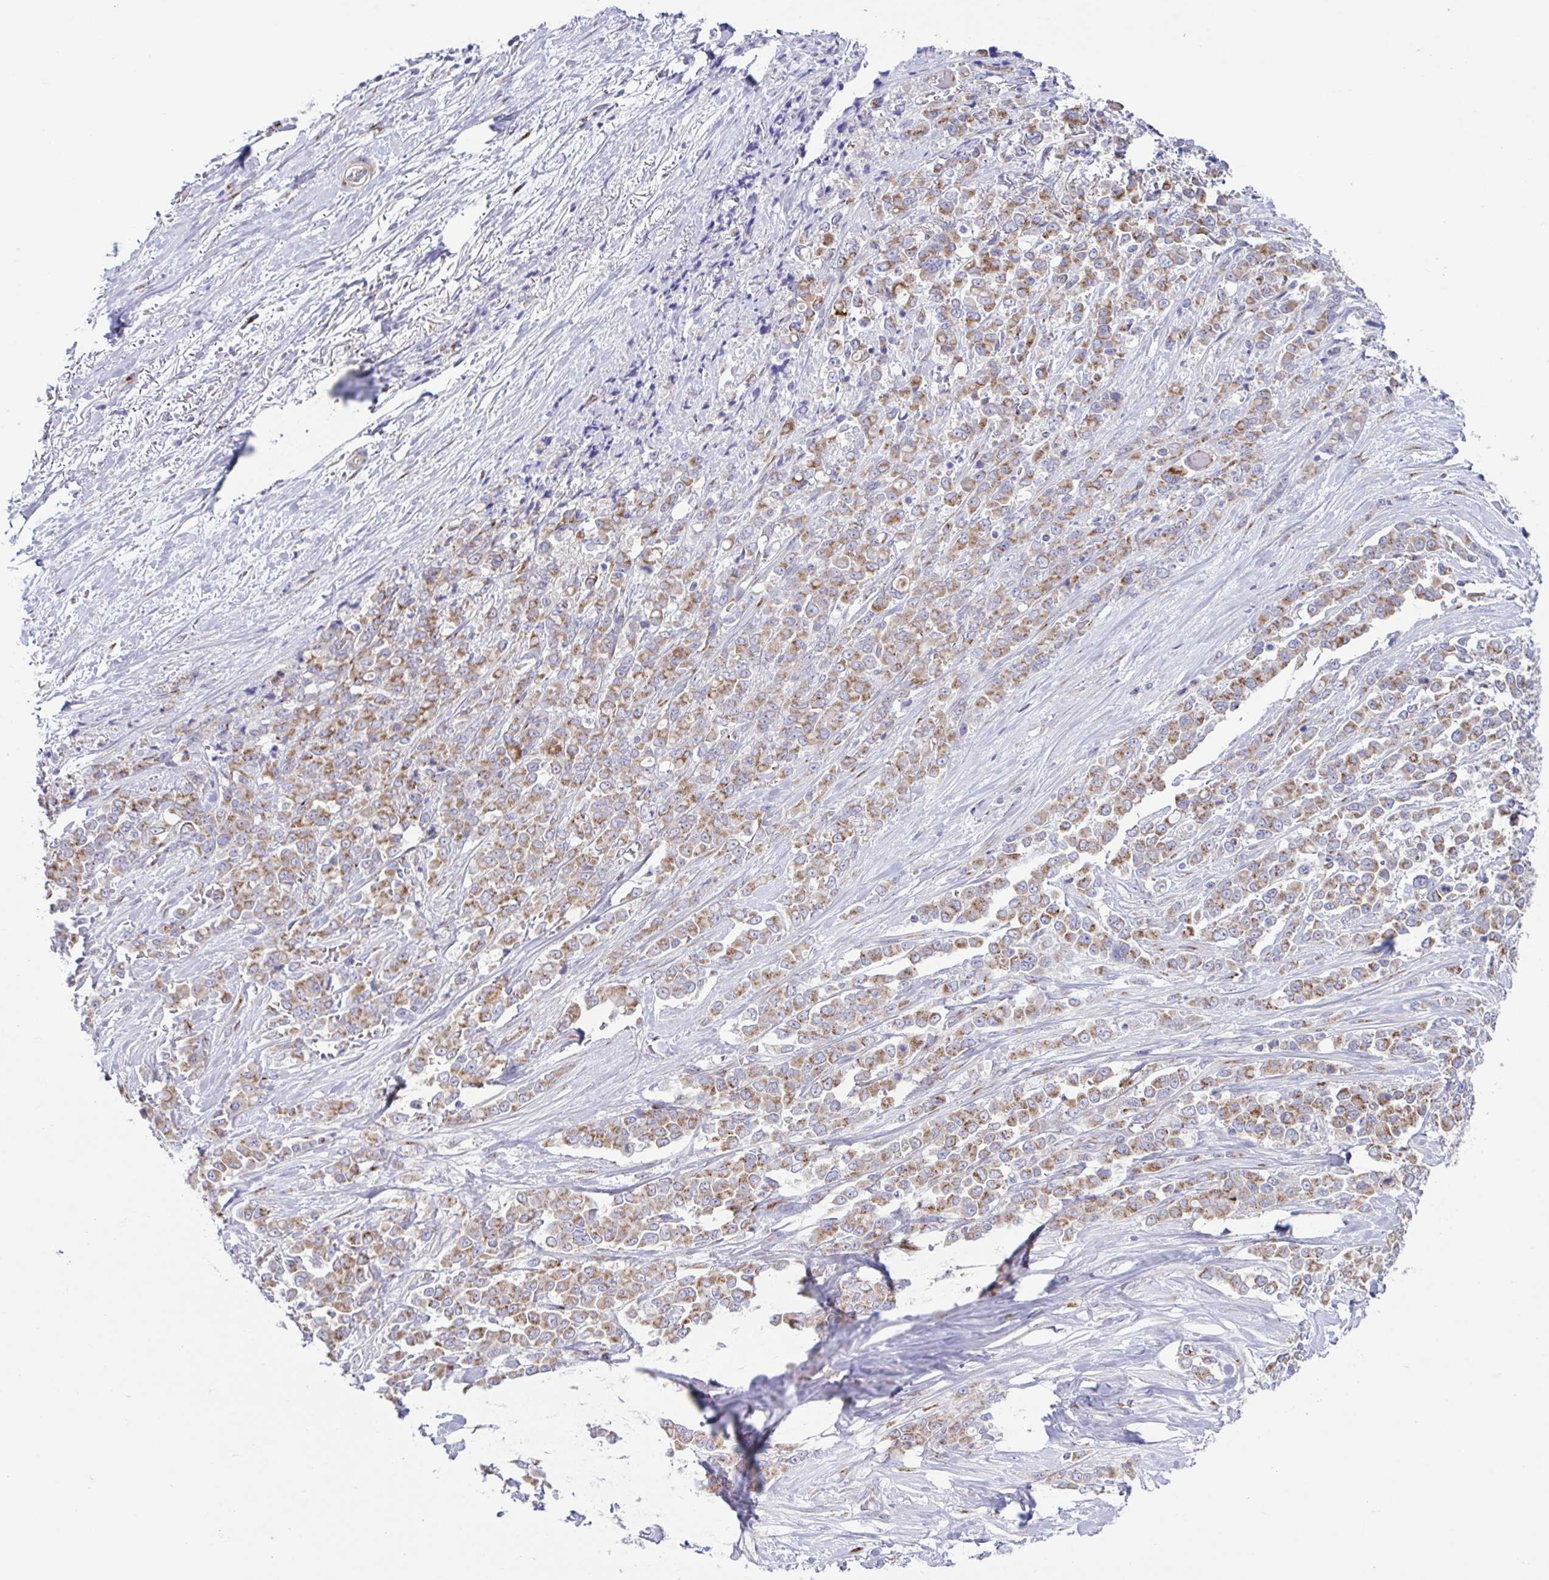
{"staining": {"intensity": "weak", "quantity": ">75%", "location": "cytoplasmic/membranous"}, "tissue": "stomach cancer", "cell_type": "Tumor cells", "image_type": "cancer", "snomed": [{"axis": "morphology", "description": "Adenocarcinoma, NOS"}, {"axis": "topography", "description": "Stomach"}], "caption": "Immunohistochemical staining of human stomach cancer shows low levels of weak cytoplasmic/membranous expression in about >75% of tumor cells. The staining was performed using DAB to visualize the protein expression in brown, while the nuclei were stained in blue with hematoxylin (Magnification: 20x).", "gene": "COL17A1", "patient": {"sex": "female", "age": 76}}